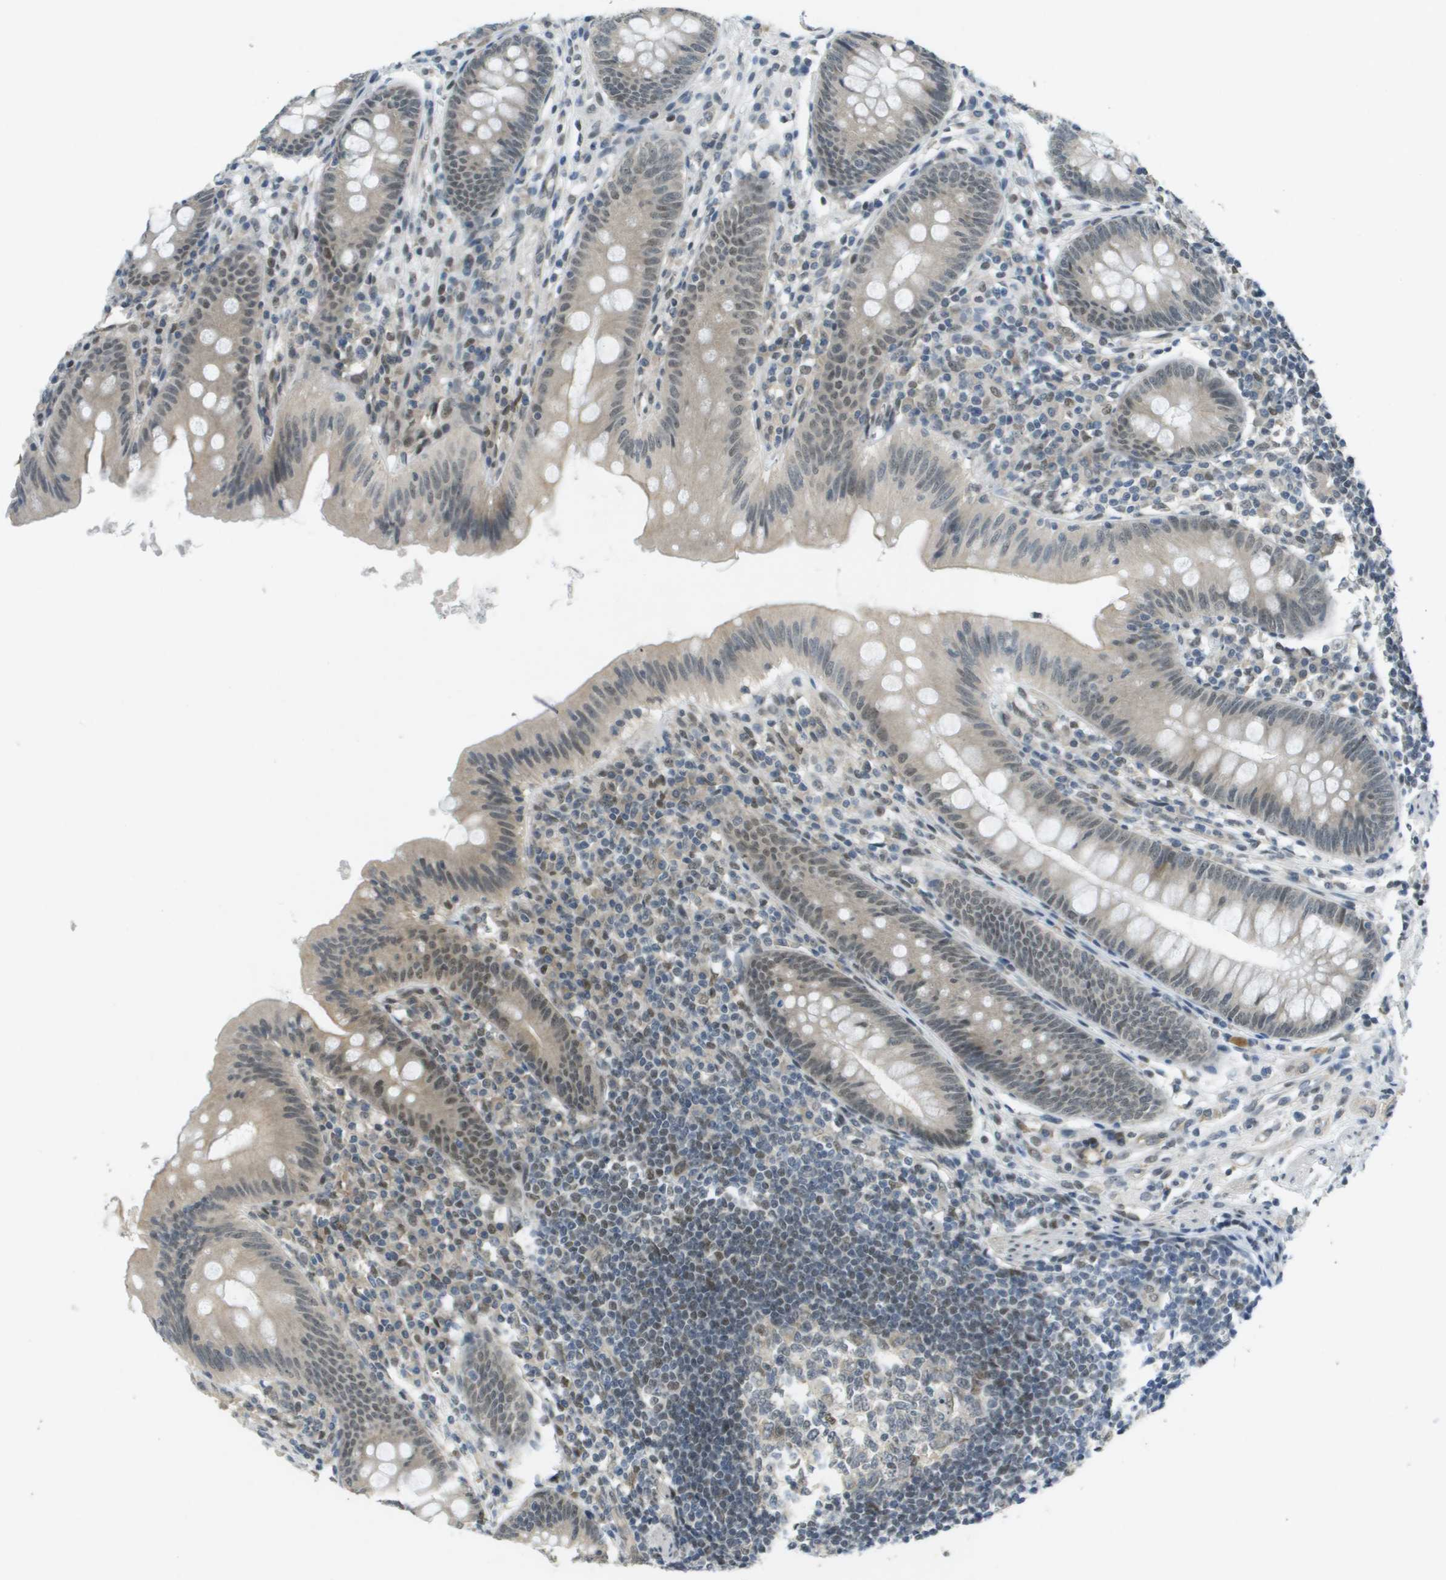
{"staining": {"intensity": "weak", "quantity": "25%-75%", "location": "nuclear"}, "tissue": "appendix", "cell_type": "Glandular cells", "image_type": "normal", "snomed": [{"axis": "morphology", "description": "Normal tissue, NOS"}, {"axis": "topography", "description": "Appendix"}], "caption": "A brown stain shows weak nuclear positivity of a protein in glandular cells of normal appendix.", "gene": "ARID1B", "patient": {"sex": "male", "age": 56}}